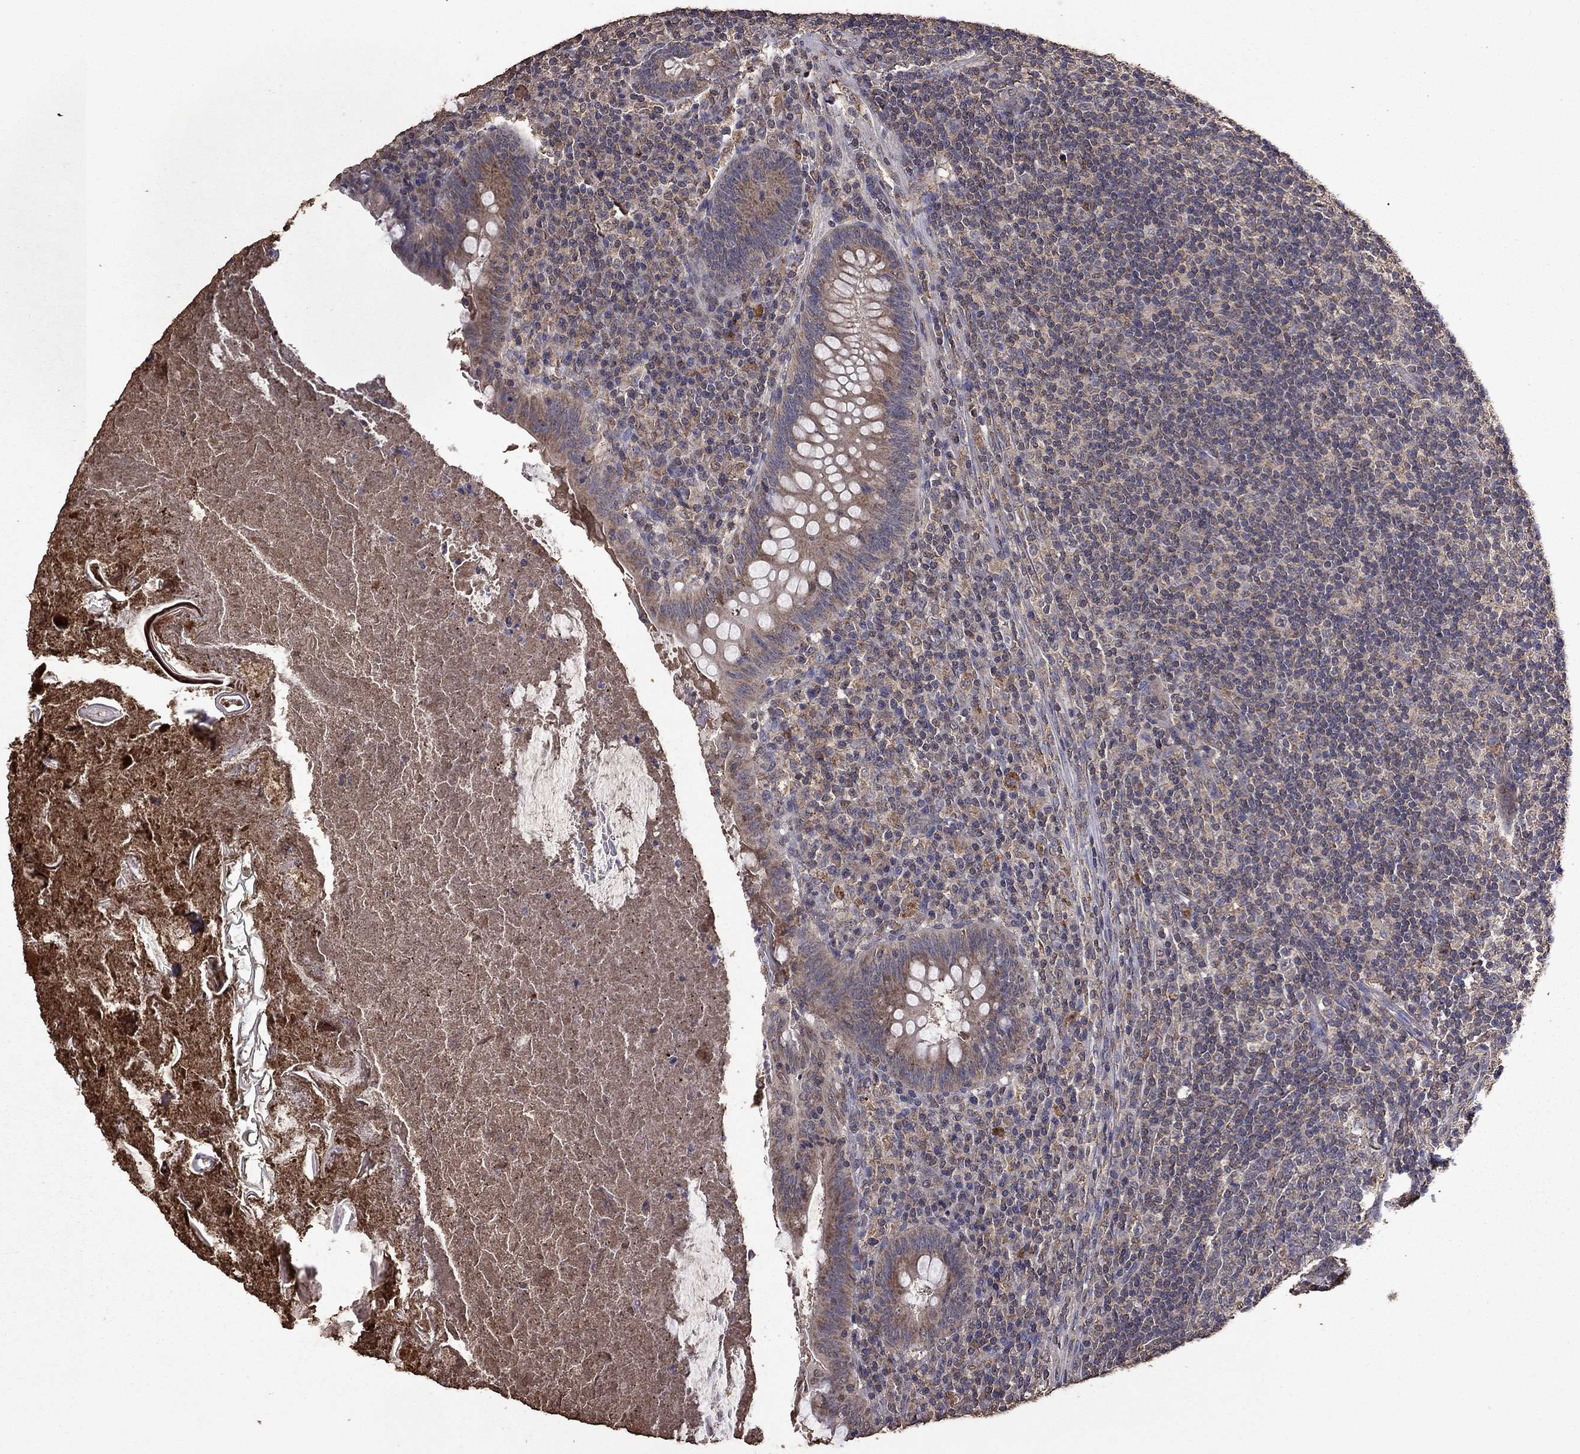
{"staining": {"intensity": "moderate", "quantity": "25%-75%", "location": "cytoplasmic/membranous"}, "tissue": "appendix", "cell_type": "Glandular cells", "image_type": "normal", "snomed": [{"axis": "morphology", "description": "Normal tissue, NOS"}, {"axis": "topography", "description": "Appendix"}], "caption": "The histopathology image displays staining of benign appendix, revealing moderate cytoplasmic/membranous protein staining (brown color) within glandular cells. (DAB (3,3'-diaminobenzidine) IHC, brown staining for protein, blue staining for nuclei).", "gene": "SERPINA5", "patient": {"sex": "male", "age": 47}}